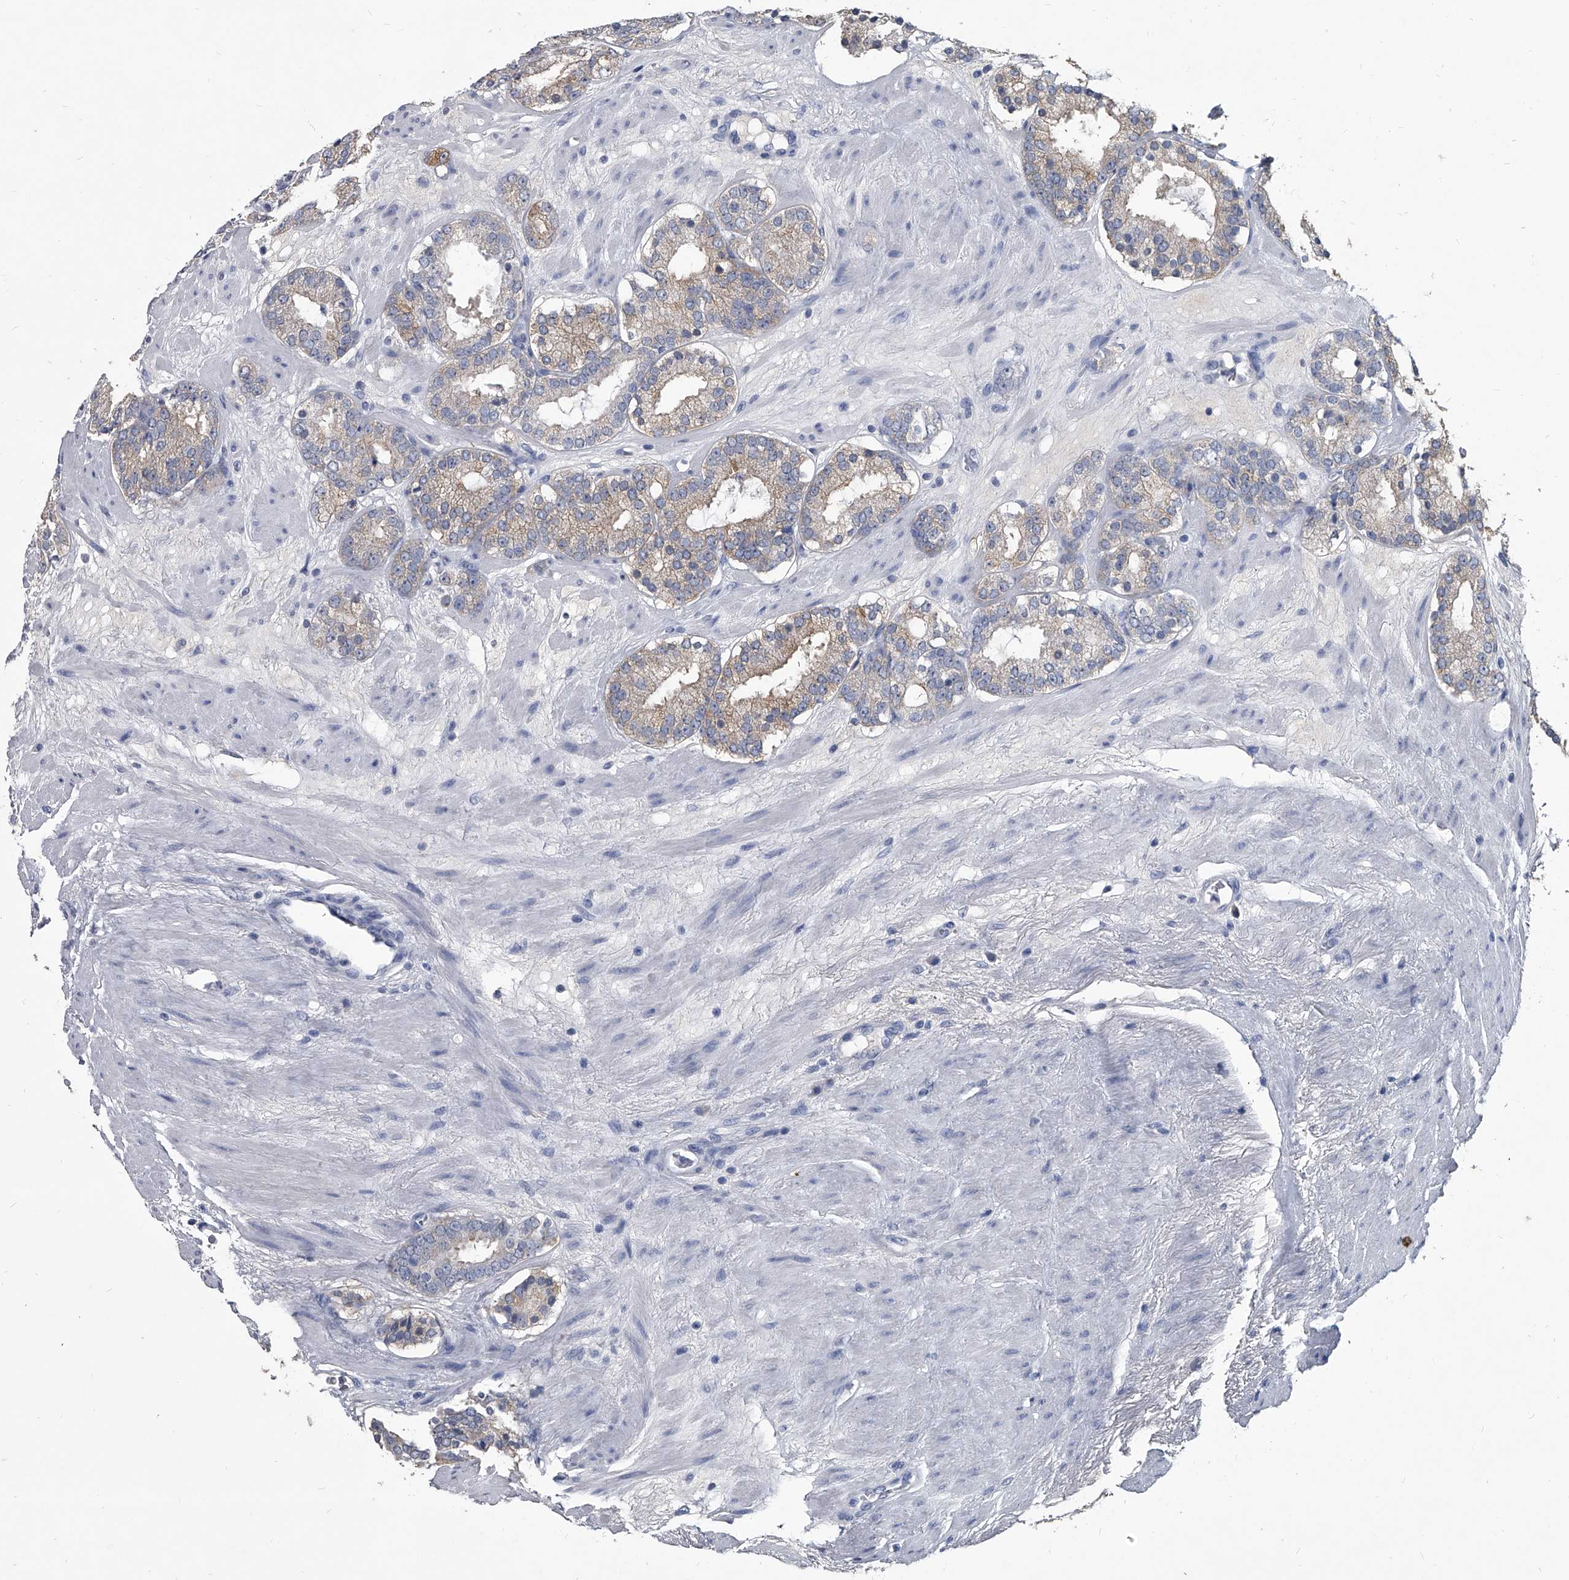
{"staining": {"intensity": "weak", "quantity": ">75%", "location": "cytoplasmic/membranous"}, "tissue": "prostate cancer", "cell_type": "Tumor cells", "image_type": "cancer", "snomed": [{"axis": "morphology", "description": "Adenocarcinoma, Low grade"}, {"axis": "topography", "description": "Prostate"}], "caption": "Brown immunohistochemical staining in human prostate cancer (low-grade adenocarcinoma) reveals weak cytoplasmic/membranous staining in approximately >75% of tumor cells.", "gene": "BCAS1", "patient": {"sex": "male", "age": 69}}